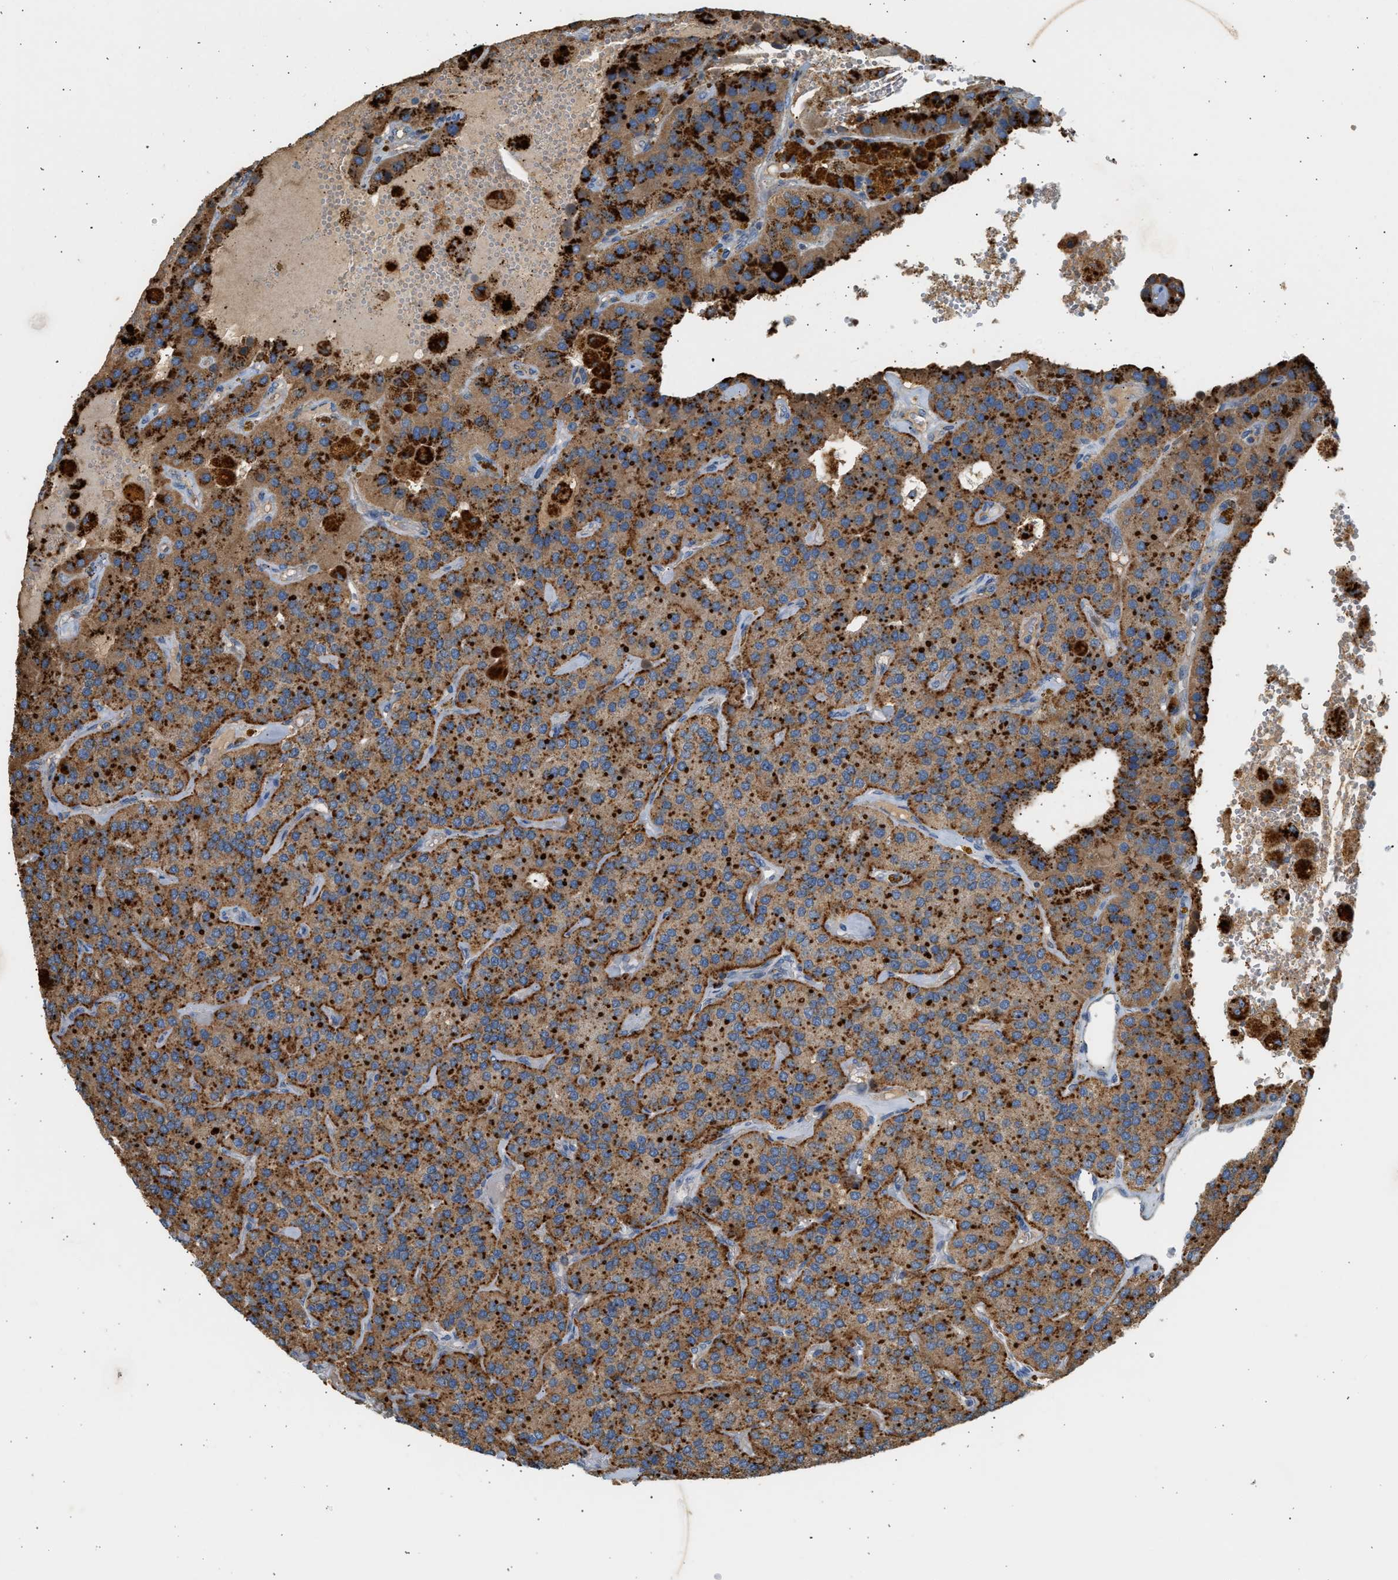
{"staining": {"intensity": "strong", "quantity": ">75%", "location": "cytoplasmic/membranous"}, "tissue": "parathyroid gland", "cell_type": "Glandular cells", "image_type": "normal", "snomed": [{"axis": "morphology", "description": "Normal tissue, NOS"}, {"axis": "morphology", "description": "Adenoma, NOS"}, {"axis": "topography", "description": "Parathyroid gland"}], "caption": "Protein analysis of normal parathyroid gland demonstrates strong cytoplasmic/membranous expression in approximately >75% of glandular cells. (DAB (3,3'-diaminobenzidine) = brown stain, brightfield microscopy at high magnification).", "gene": "ENTHD1", "patient": {"sex": "female", "age": 86}}